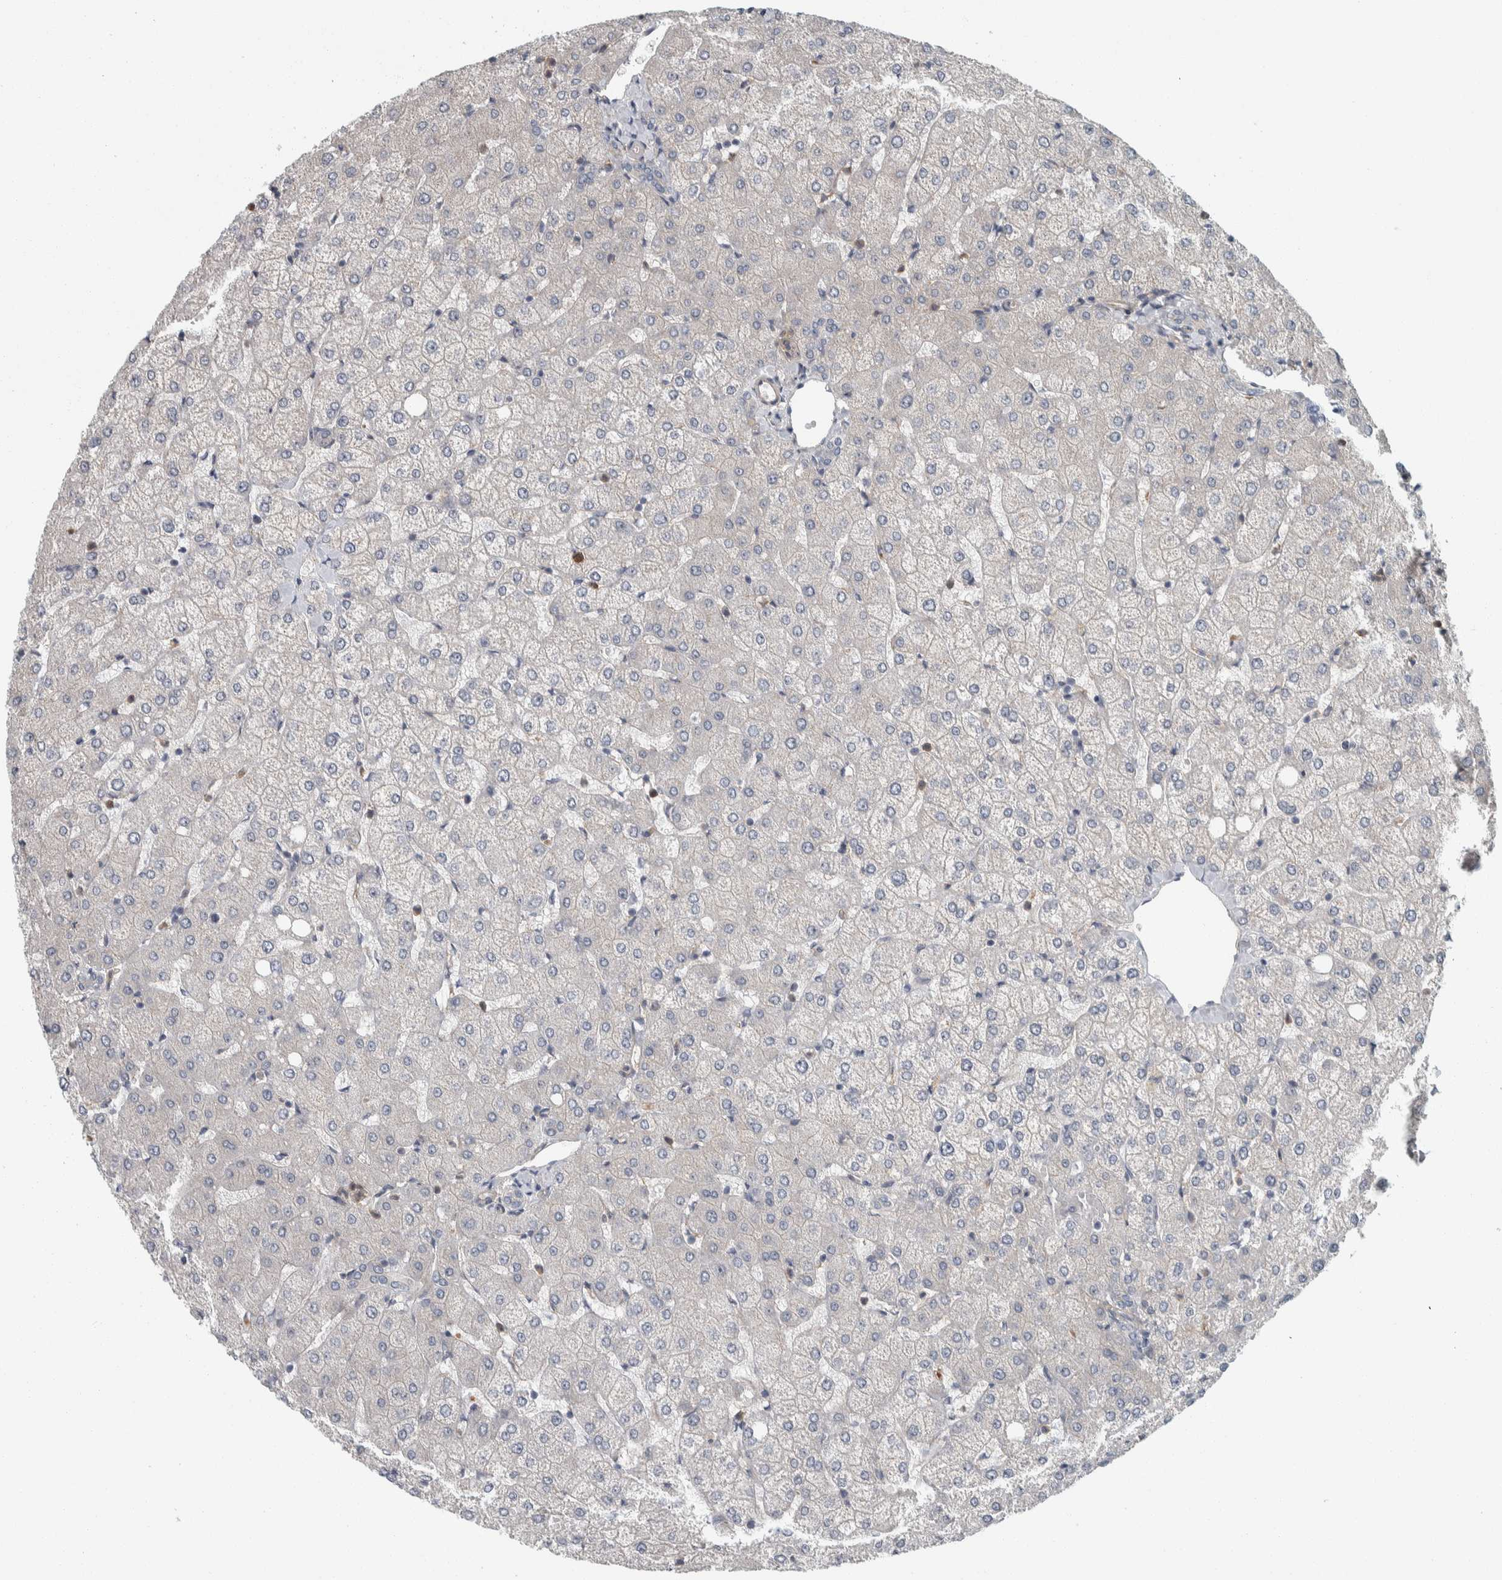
{"staining": {"intensity": "negative", "quantity": "none", "location": "none"}, "tissue": "liver", "cell_type": "Cholangiocytes", "image_type": "normal", "snomed": [{"axis": "morphology", "description": "Normal tissue, NOS"}, {"axis": "topography", "description": "Liver"}], "caption": "This is an immunohistochemistry (IHC) micrograph of normal human liver. There is no staining in cholangiocytes.", "gene": "KCNJ3", "patient": {"sex": "female", "age": 54}}